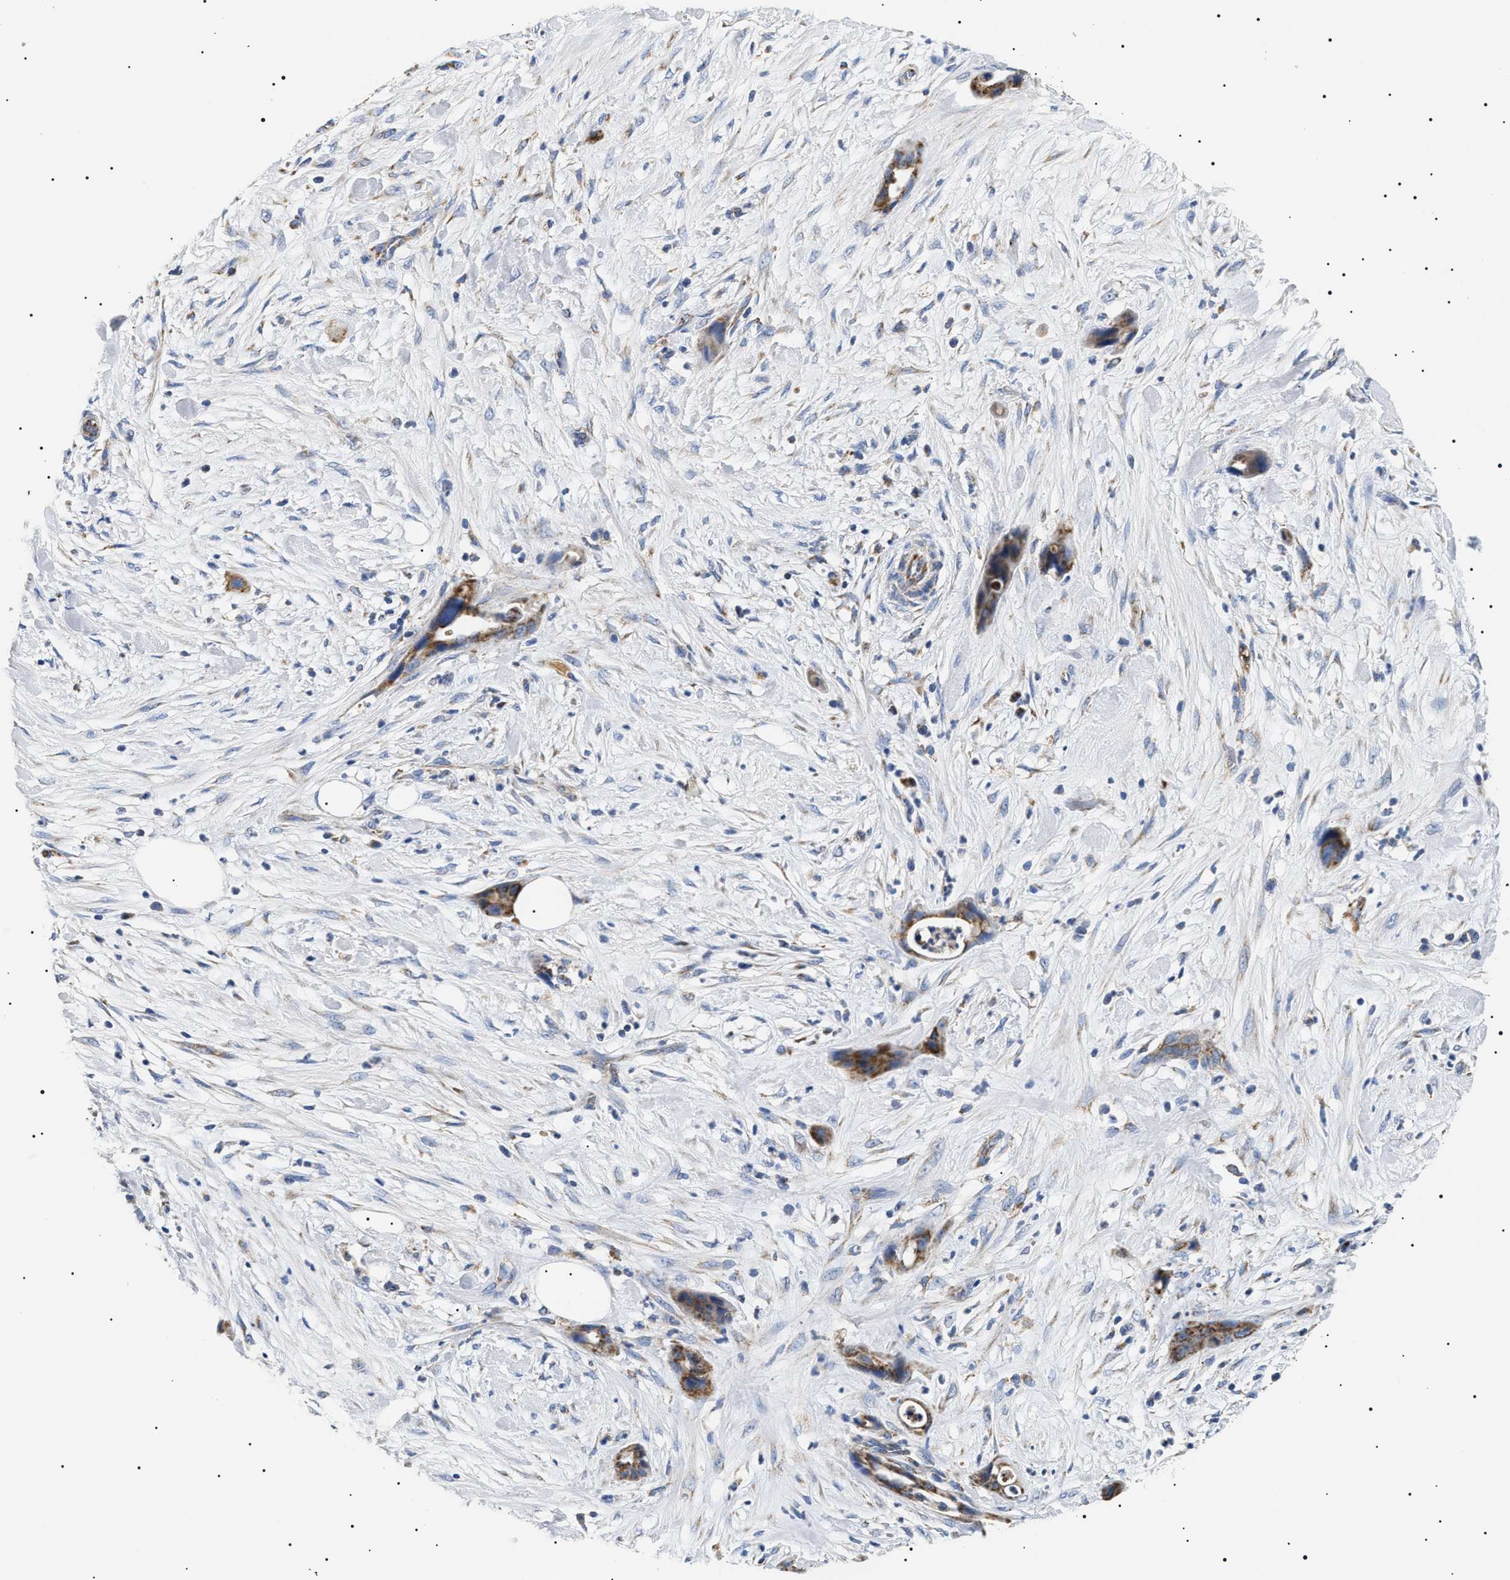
{"staining": {"intensity": "strong", "quantity": "25%-75%", "location": "cytoplasmic/membranous"}, "tissue": "pancreatic cancer", "cell_type": "Tumor cells", "image_type": "cancer", "snomed": [{"axis": "morphology", "description": "Adenocarcinoma, NOS"}, {"axis": "topography", "description": "Pancreas"}], "caption": "Tumor cells exhibit high levels of strong cytoplasmic/membranous positivity in approximately 25%-75% of cells in human pancreatic cancer (adenocarcinoma).", "gene": "OXSM", "patient": {"sex": "male", "age": 59}}